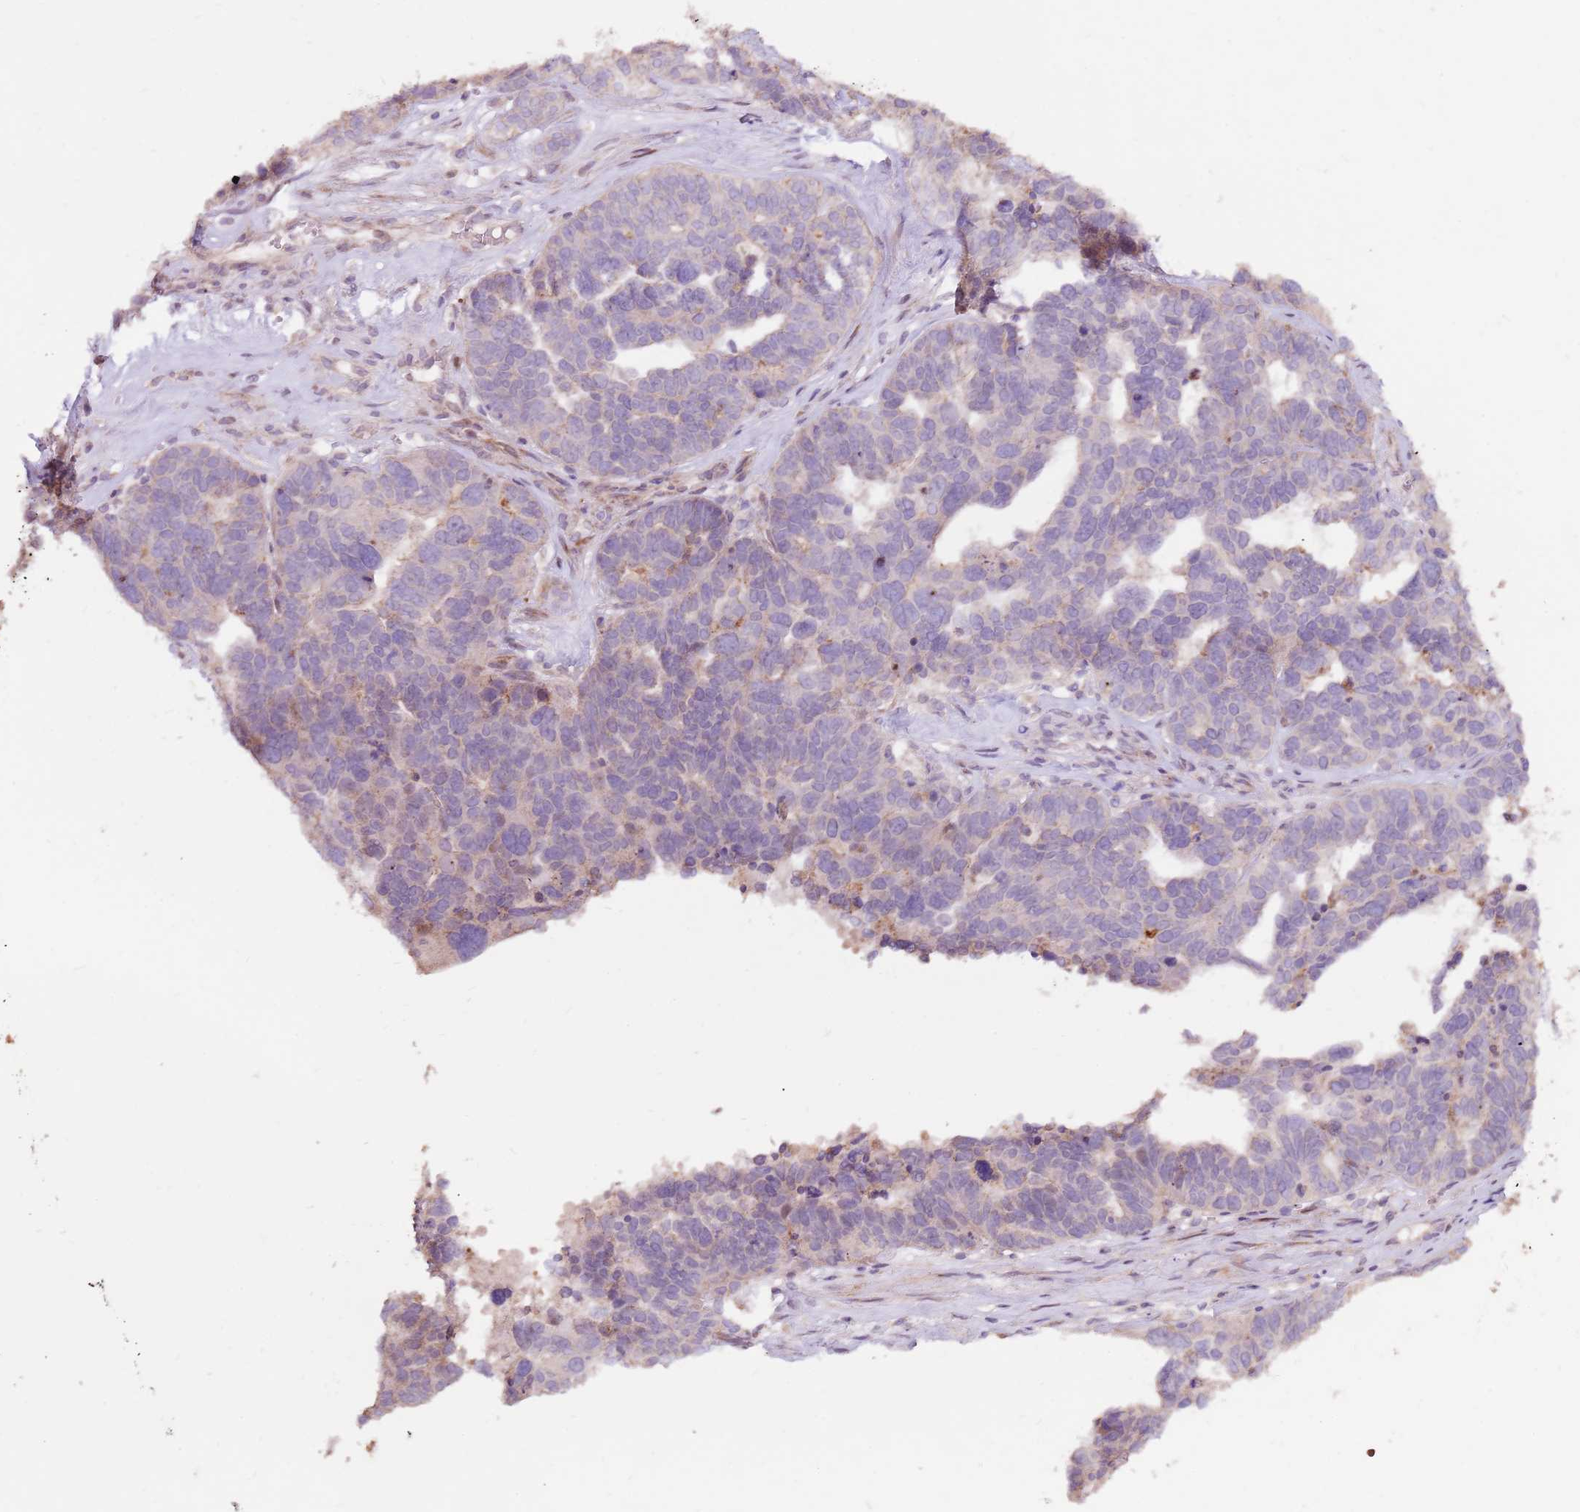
{"staining": {"intensity": "negative", "quantity": "none", "location": "none"}, "tissue": "ovarian cancer", "cell_type": "Tumor cells", "image_type": "cancer", "snomed": [{"axis": "morphology", "description": "Cystadenocarcinoma, serous, NOS"}, {"axis": "topography", "description": "Ovary"}], "caption": "A photomicrograph of ovarian cancer (serous cystadenocarcinoma) stained for a protein displays no brown staining in tumor cells.", "gene": "LGI4", "patient": {"sex": "female", "age": 59}}